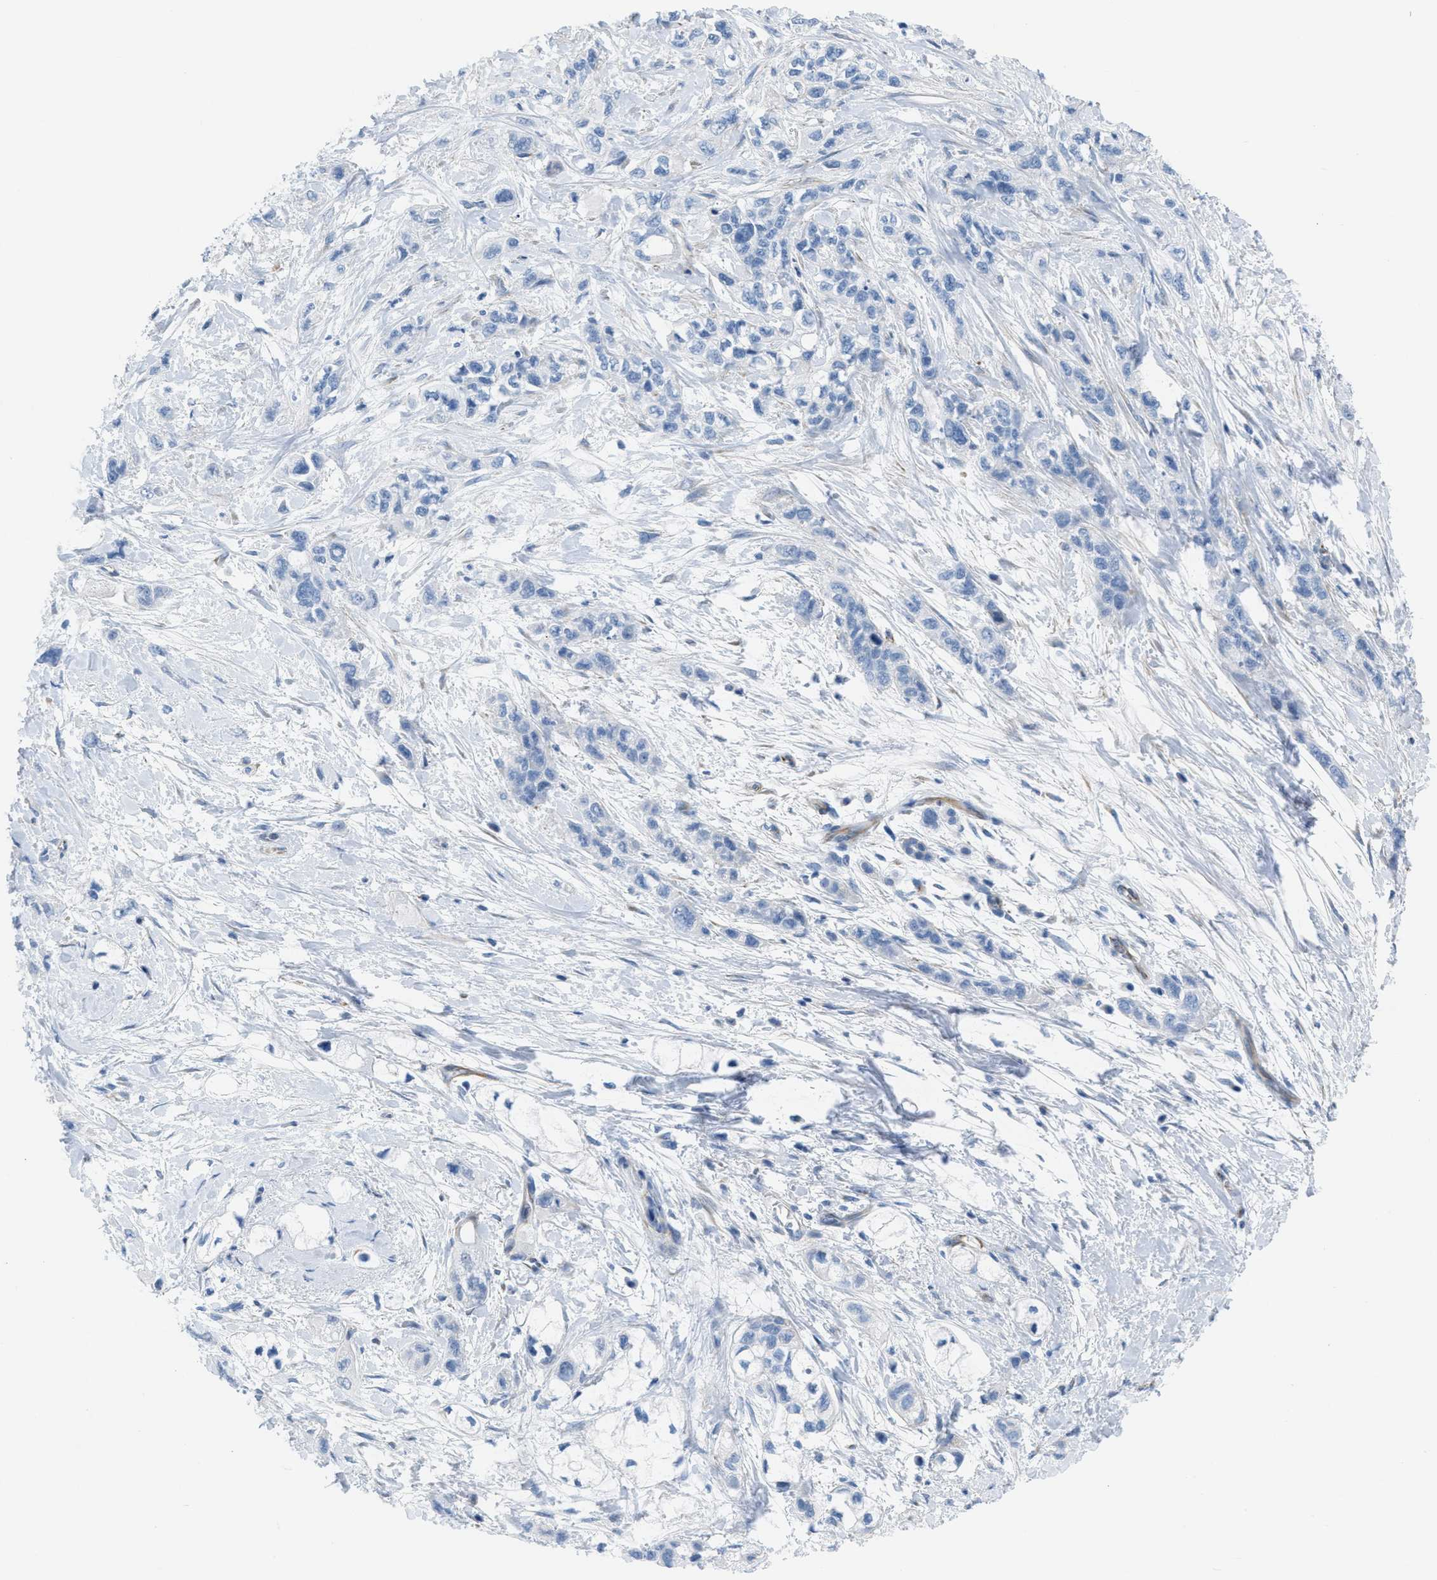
{"staining": {"intensity": "negative", "quantity": "none", "location": "none"}, "tissue": "pancreatic cancer", "cell_type": "Tumor cells", "image_type": "cancer", "snomed": [{"axis": "morphology", "description": "Adenocarcinoma, NOS"}, {"axis": "topography", "description": "Pancreas"}], "caption": "The immunohistochemistry photomicrograph has no significant positivity in tumor cells of pancreatic adenocarcinoma tissue.", "gene": "SLC12A1", "patient": {"sex": "male", "age": 74}}